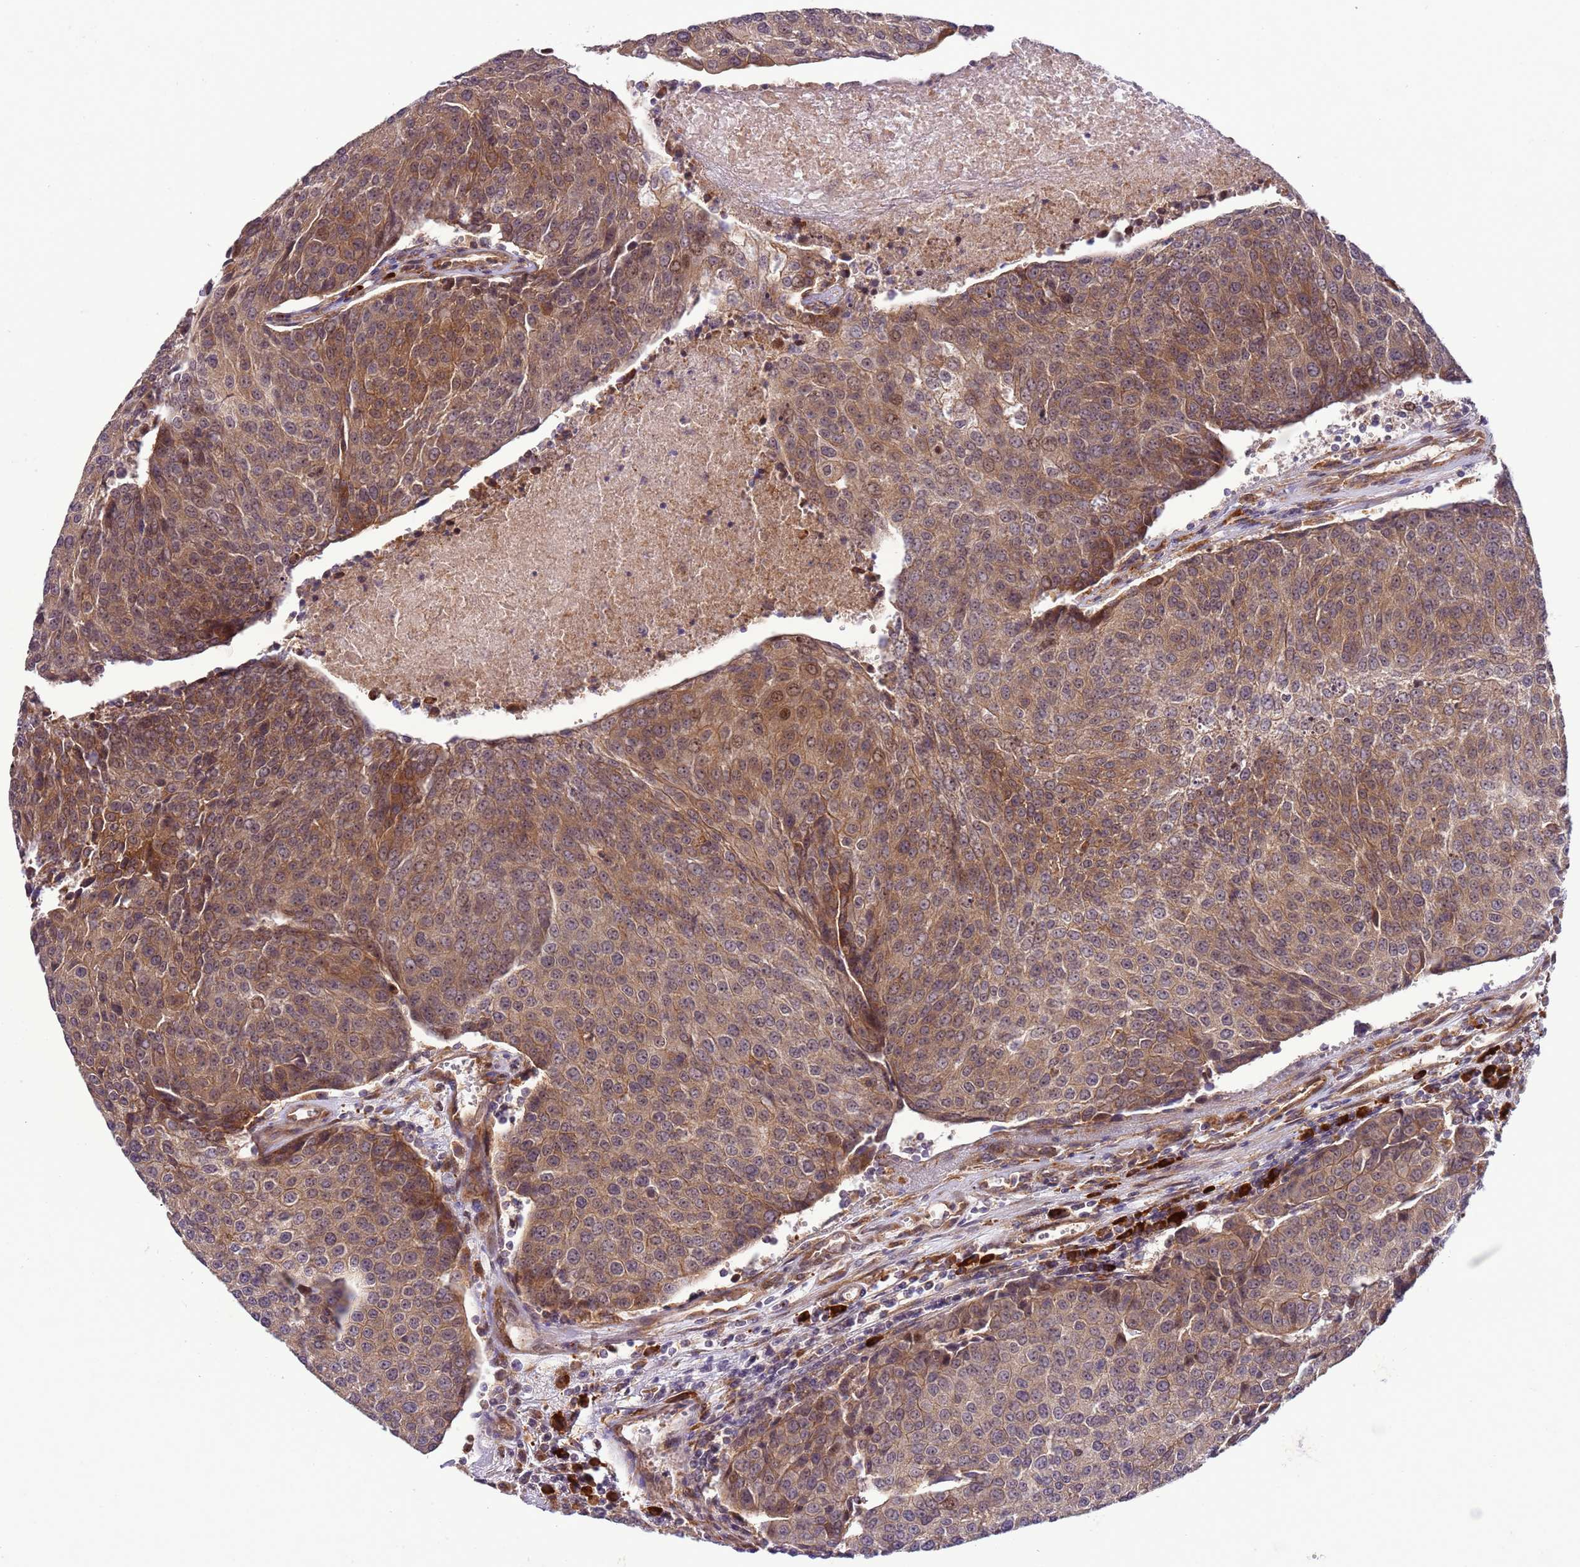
{"staining": {"intensity": "moderate", "quantity": ">75%", "location": "cytoplasmic/membranous,nuclear"}, "tissue": "urothelial cancer", "cell_type": "Tumor cells", "image_type": "cancer", "snomed": [{"axis": "morphology", "description": "Urothelial carcinoma, High grade"}, {"axis": "topography", "description": "Urinary bladder"}], "caption": "Protein expression by immunohistochemistry exhibits moderate cytoplasmic/membranous and nuclear expression in approximately >75% of tumor cells in high-grade urothelial carcinoma.", "gene": "GEN1", "patient": {"sex": "female", "age": 85}}